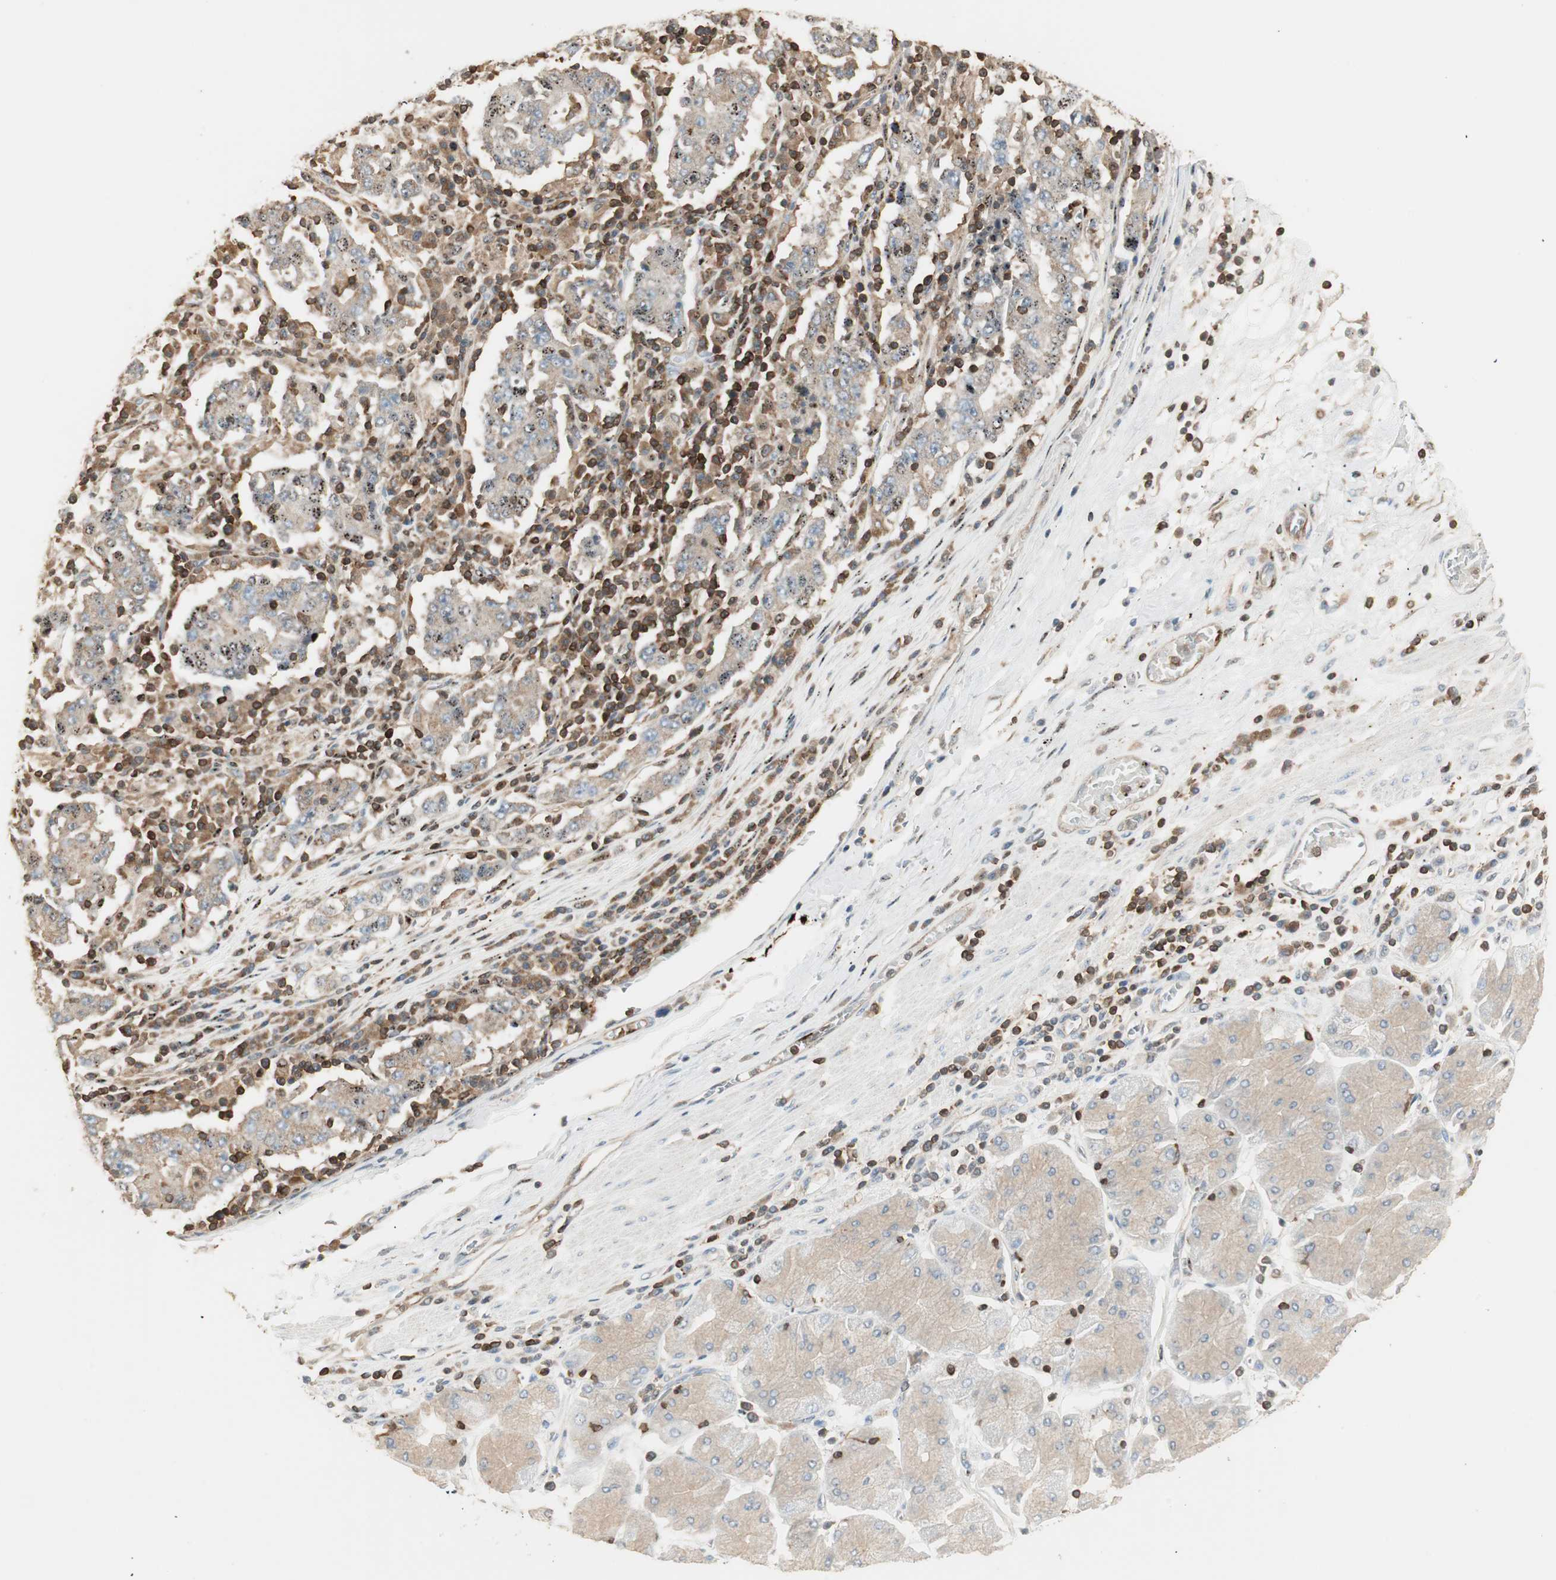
{"staining": {"intensity": "negative", "quantity": "none", "location": "none"}, "tissue": "stomach cancer", "cell_type": "Tumor cells", "image_type": "cancer", "snomed": [{"axis": "morphology", "description": "Normal tissue, NOS"}, {"axis": "morphology", "description": "Adenocarcinoma, NOS"}, {"axis": "topography", "description": "Stomach, upper"}, {"axis": "topography", "description": "Stomach"}], "caption": "DAB immunohistochemical staining of stomach cancer displays no significant staining in tumor cells.", "gene": "CRLF3", "patient": {"sex": "male", "age": 59}}